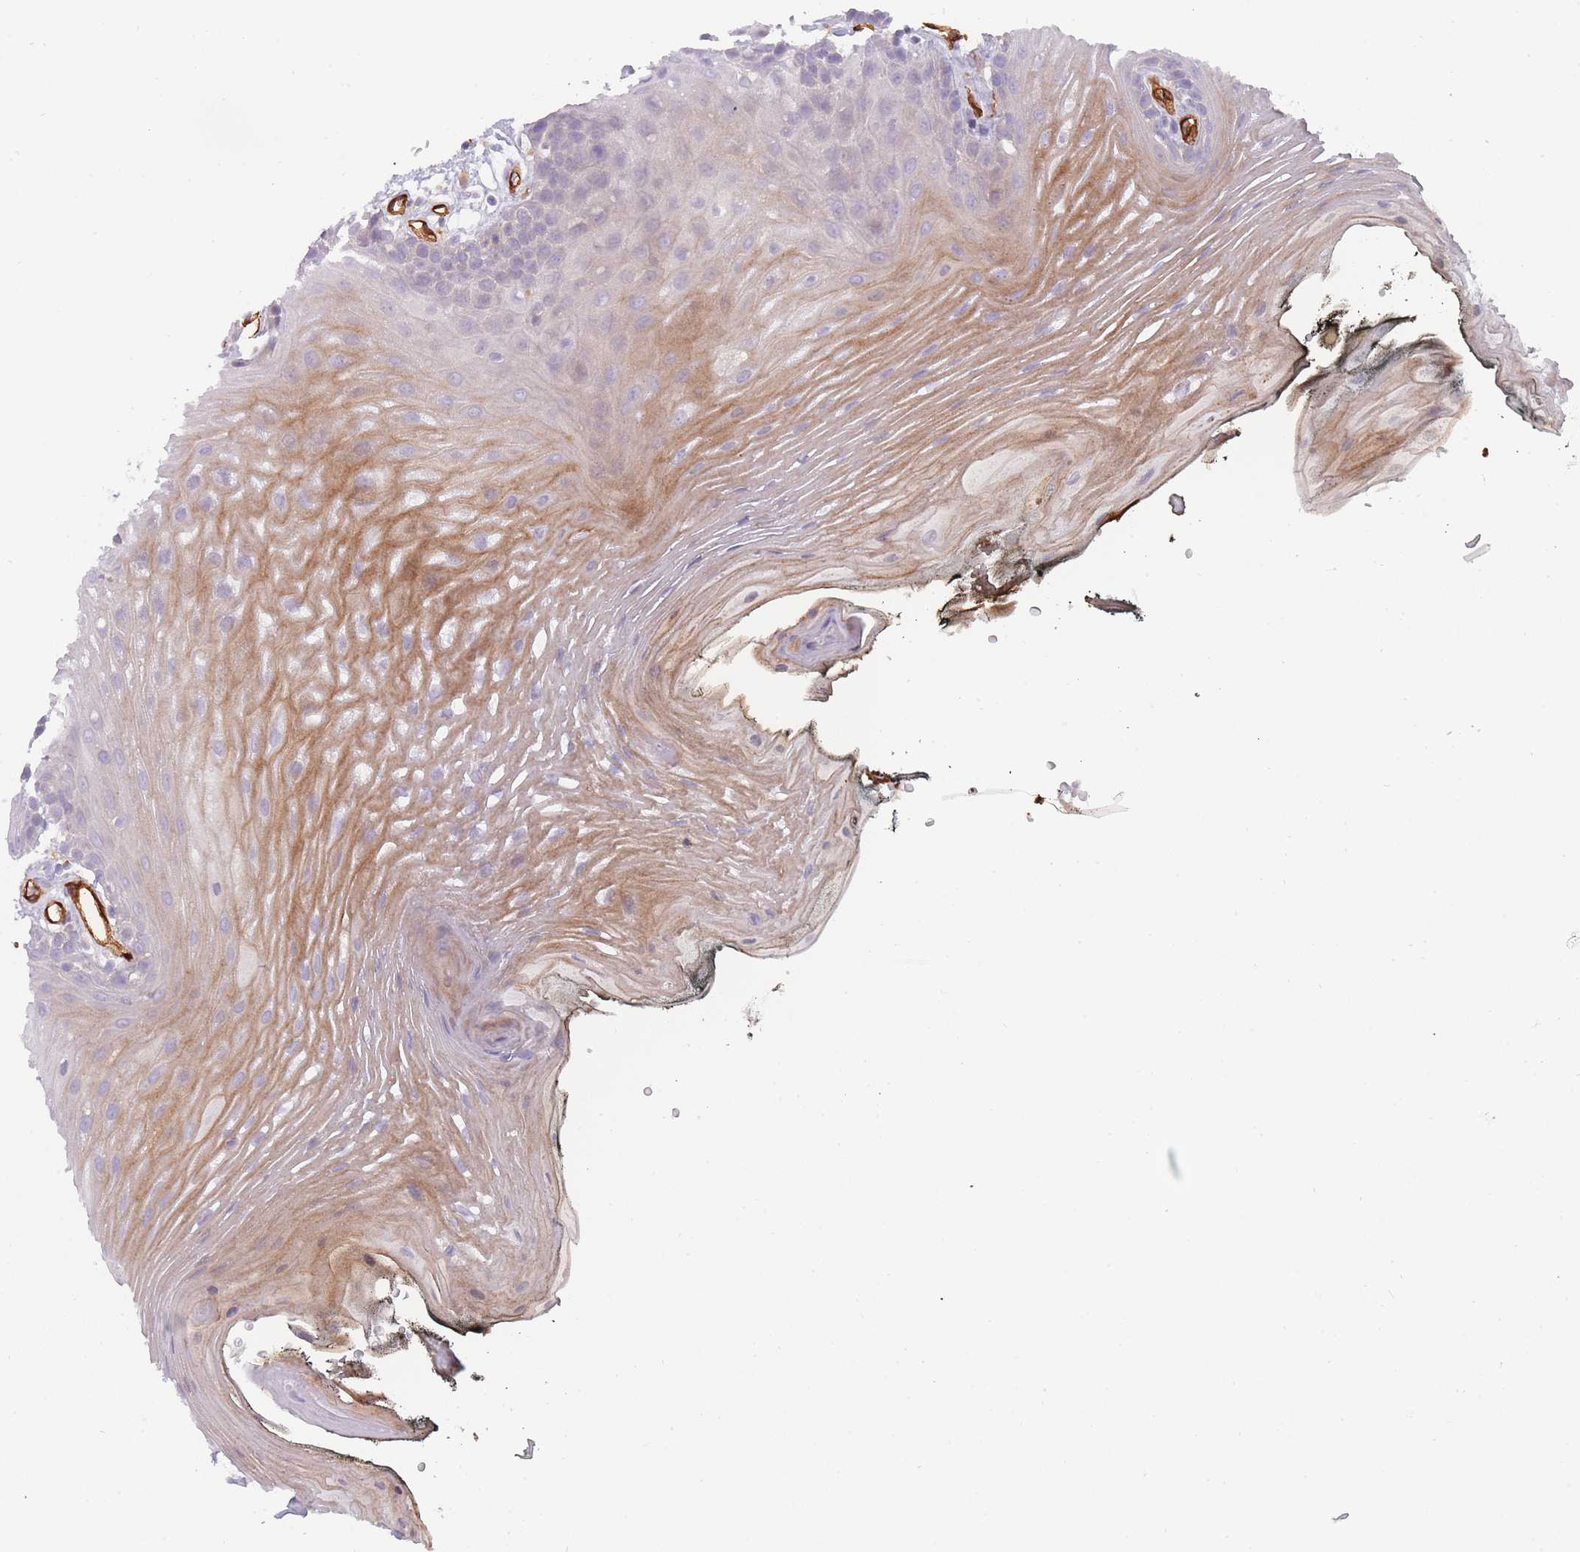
{"staining": {"intensity": "moderate", "quantity": "<25%", "location": "cytoplasmic/membranous"}, "tissue": "oral mucosa", "cell_type": "Squamous epithelial cells", "image_type": "normal", "snomed": [{"axis": "morphology", "description": "Normal tissue, NOS"}, {"axis": "topography", "description": "Oral tissue"}, {"axis": "topography", "description": "Tounge, NOS"}], "caption": "Approximately <25% of squamous epithelial cells in normal oral mucosa demonstrate moderate cytoplasmic/membranous protein expression as visualized by brown immunohistochemical staining.", "gene": "CD300LF", "patient": {"sex": "female", "age": 81}}